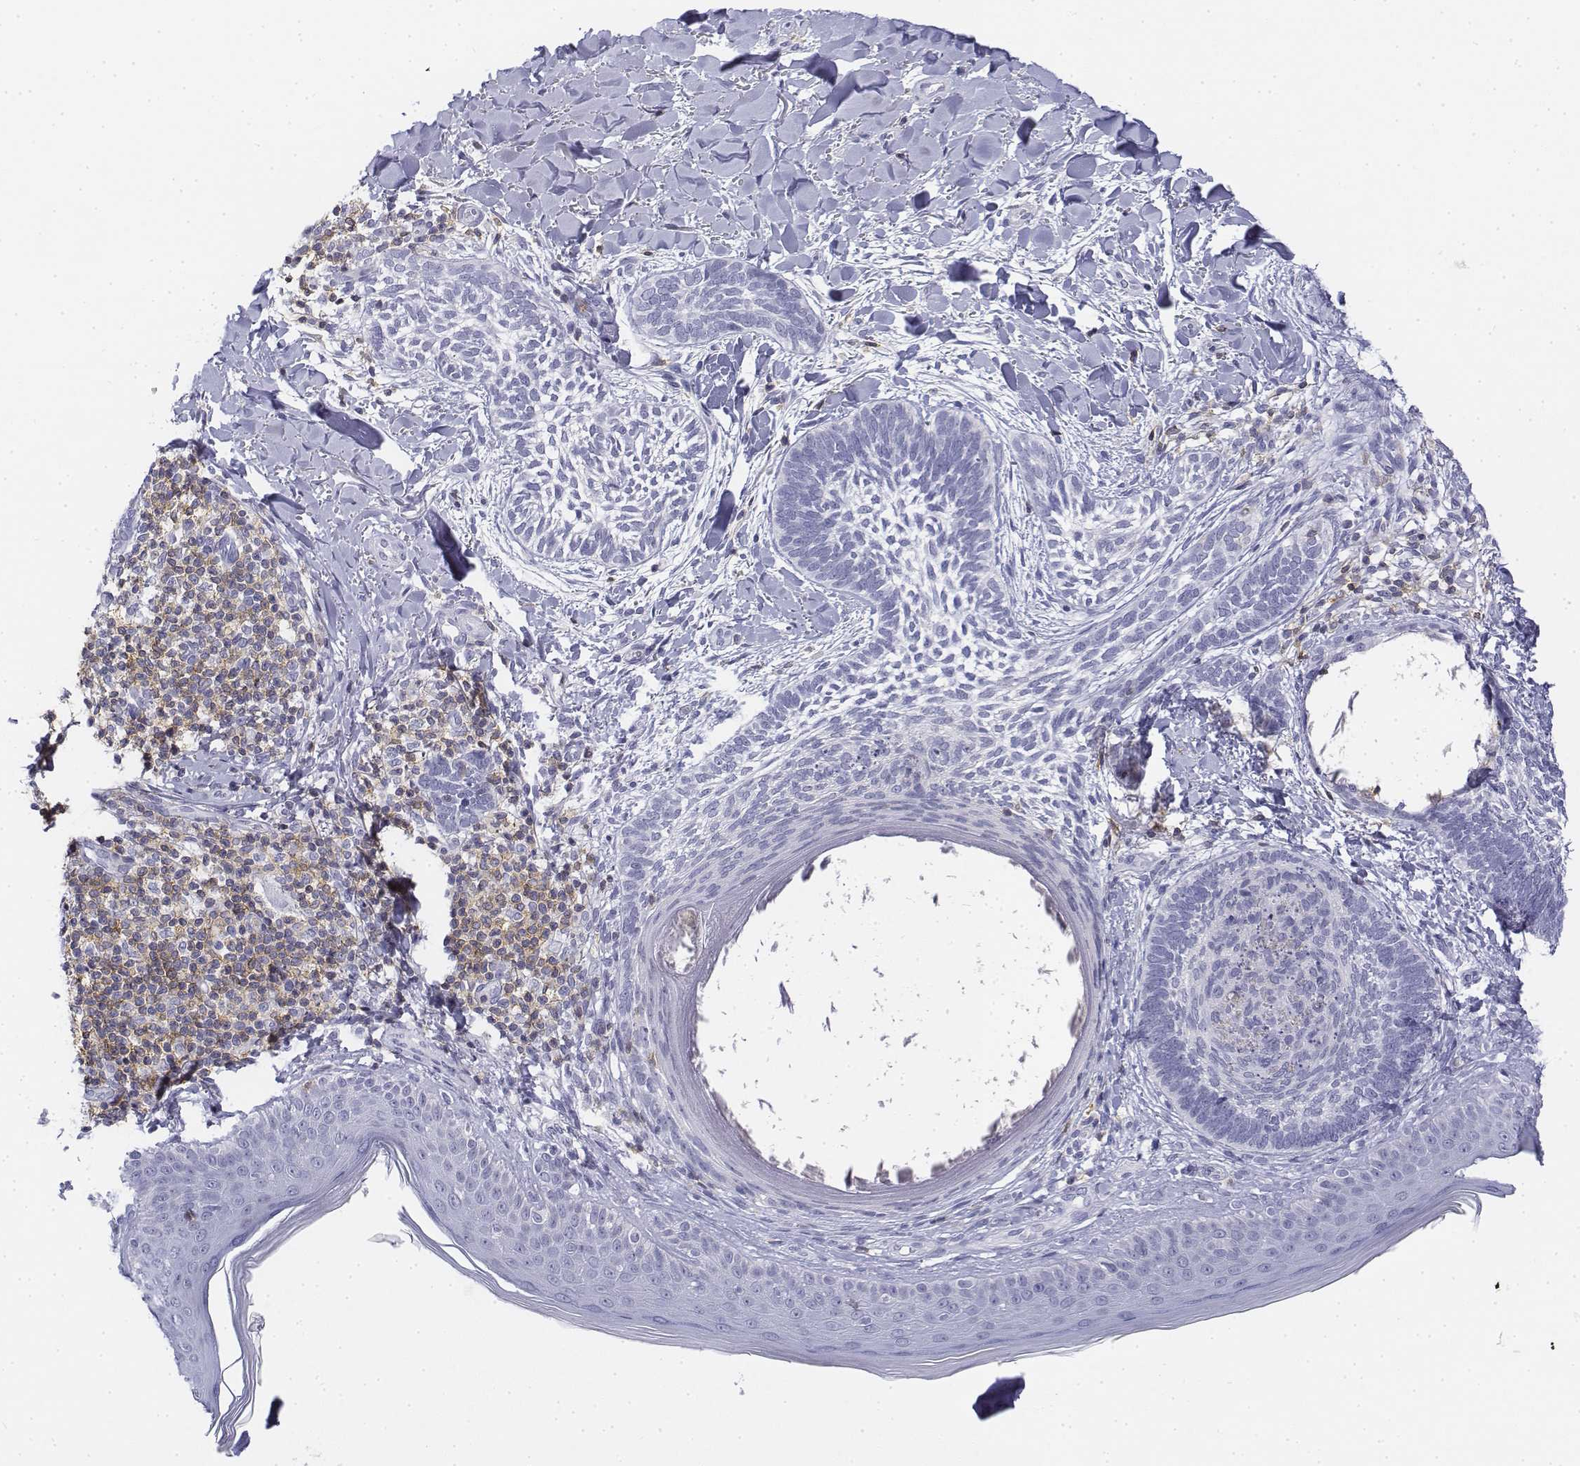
{"staining": {"intensity": "negative", "quantity": "none", "location": "none"}, "tissue": "skin cancer", "cell_type": "Tumor cells", "image_type": "cancer", "snomed": [{"axis": "morphology", "description": "Normal tissue, NOS"}, {"axis": "morphology", "description": "Basal cell carcinoma"}, {"axis": "topography", "description": "Skin"}], "caption": "DAB immunohistochemical staining of human skin basal cell carcinoma exhibits no significant staining in tumor cells.", "gene": "CD3E", "patient": {"sex": "male", "age": 46}}